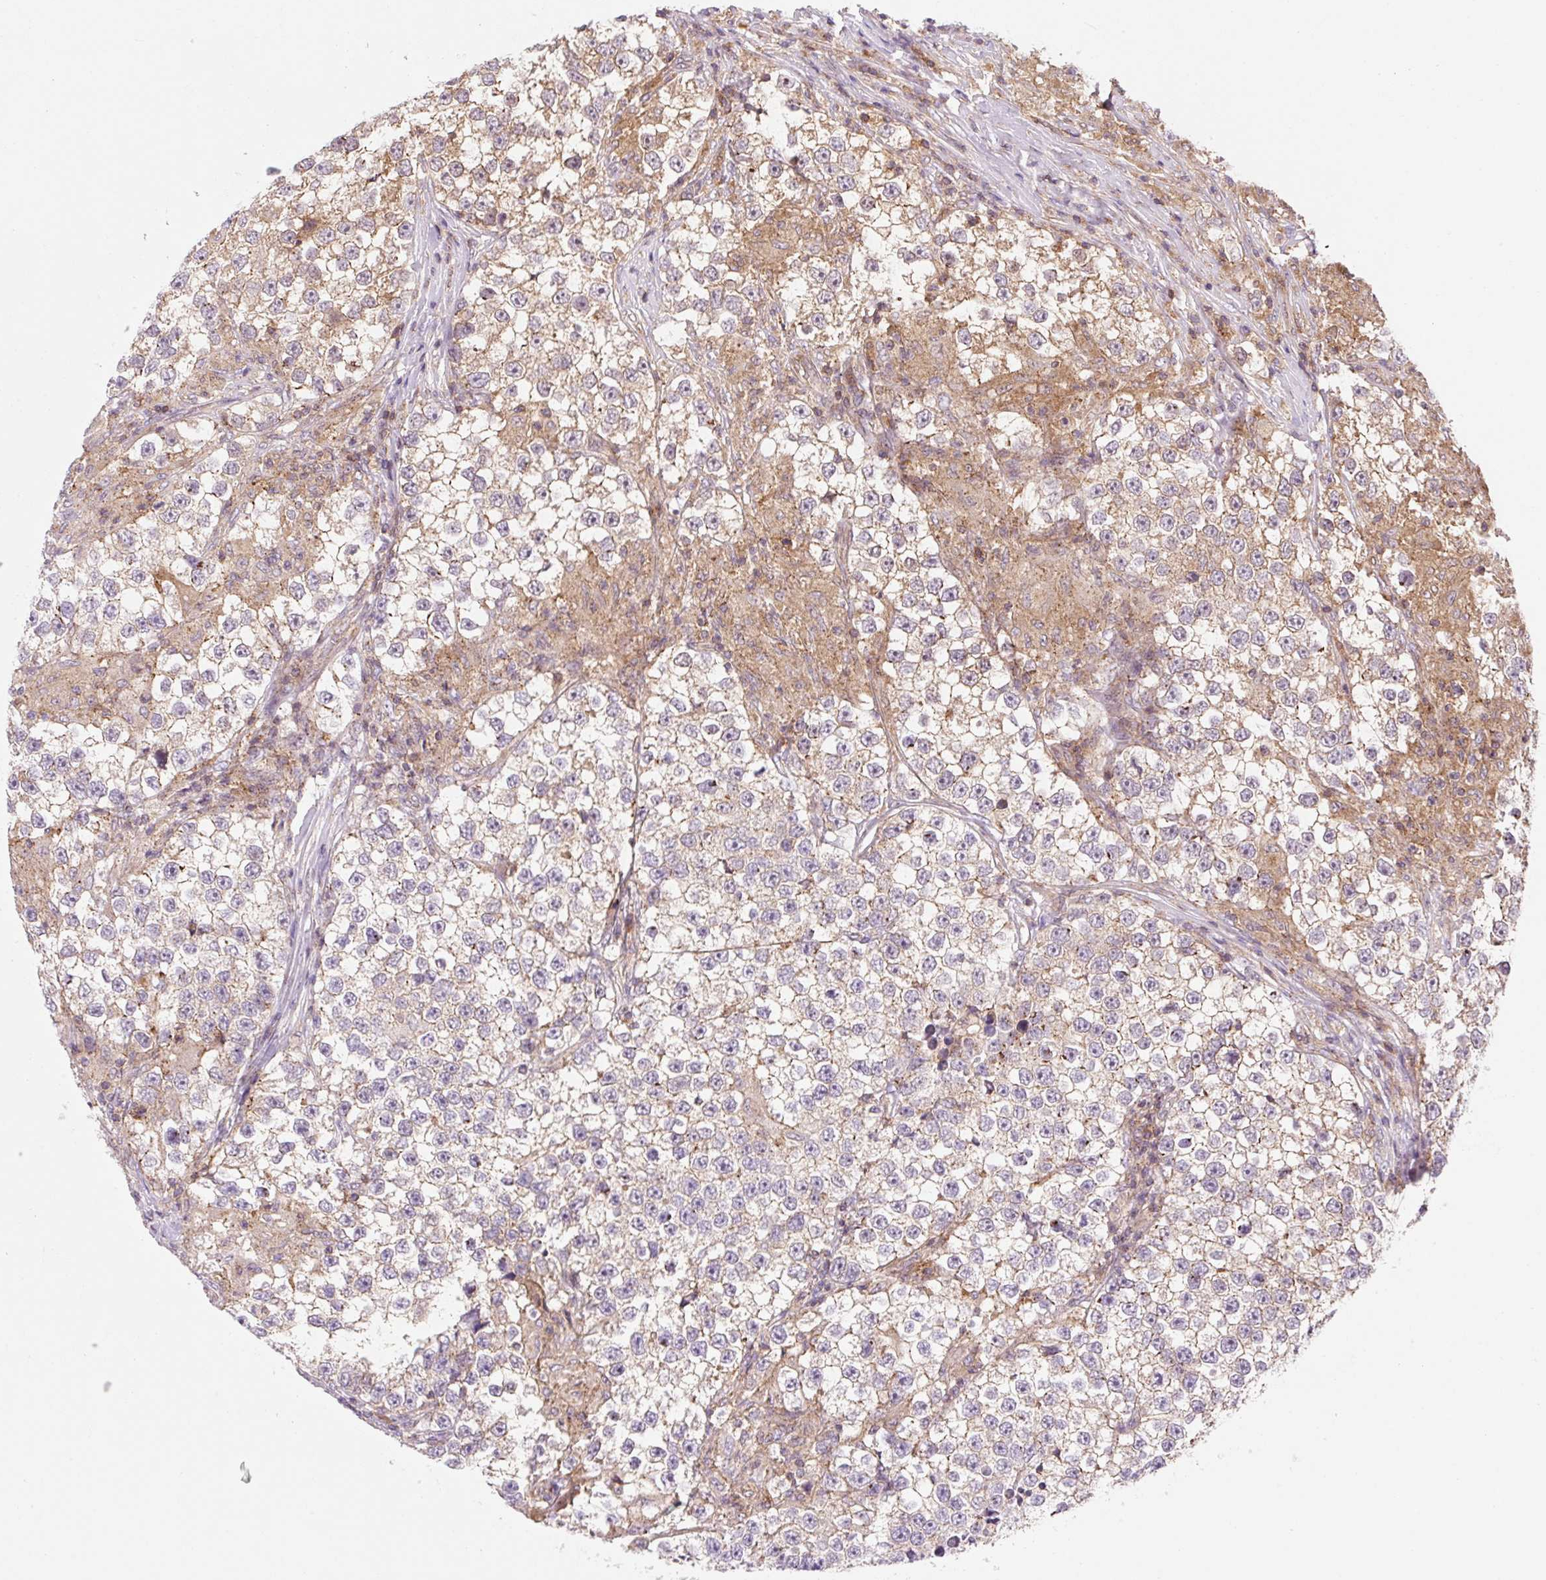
{"staining": {"intensity": "weak", "quantity": "<25%", "location": "cytoplasmic/membranous"}, "tissue": "testis cancer", "cell_type": "Tumor cells", "image_type": "cancer", "snomed": [{"axis": "morphology", "description": "Seminoma, NOS"}, {"axis": "topography", "description": "Testis"}], "caption": "The histopathology image exhibits no significant expression in tumor cells of testis seminoma.", "gene": "VPS4A", "patient": {"sex": "male", "age": 46}}